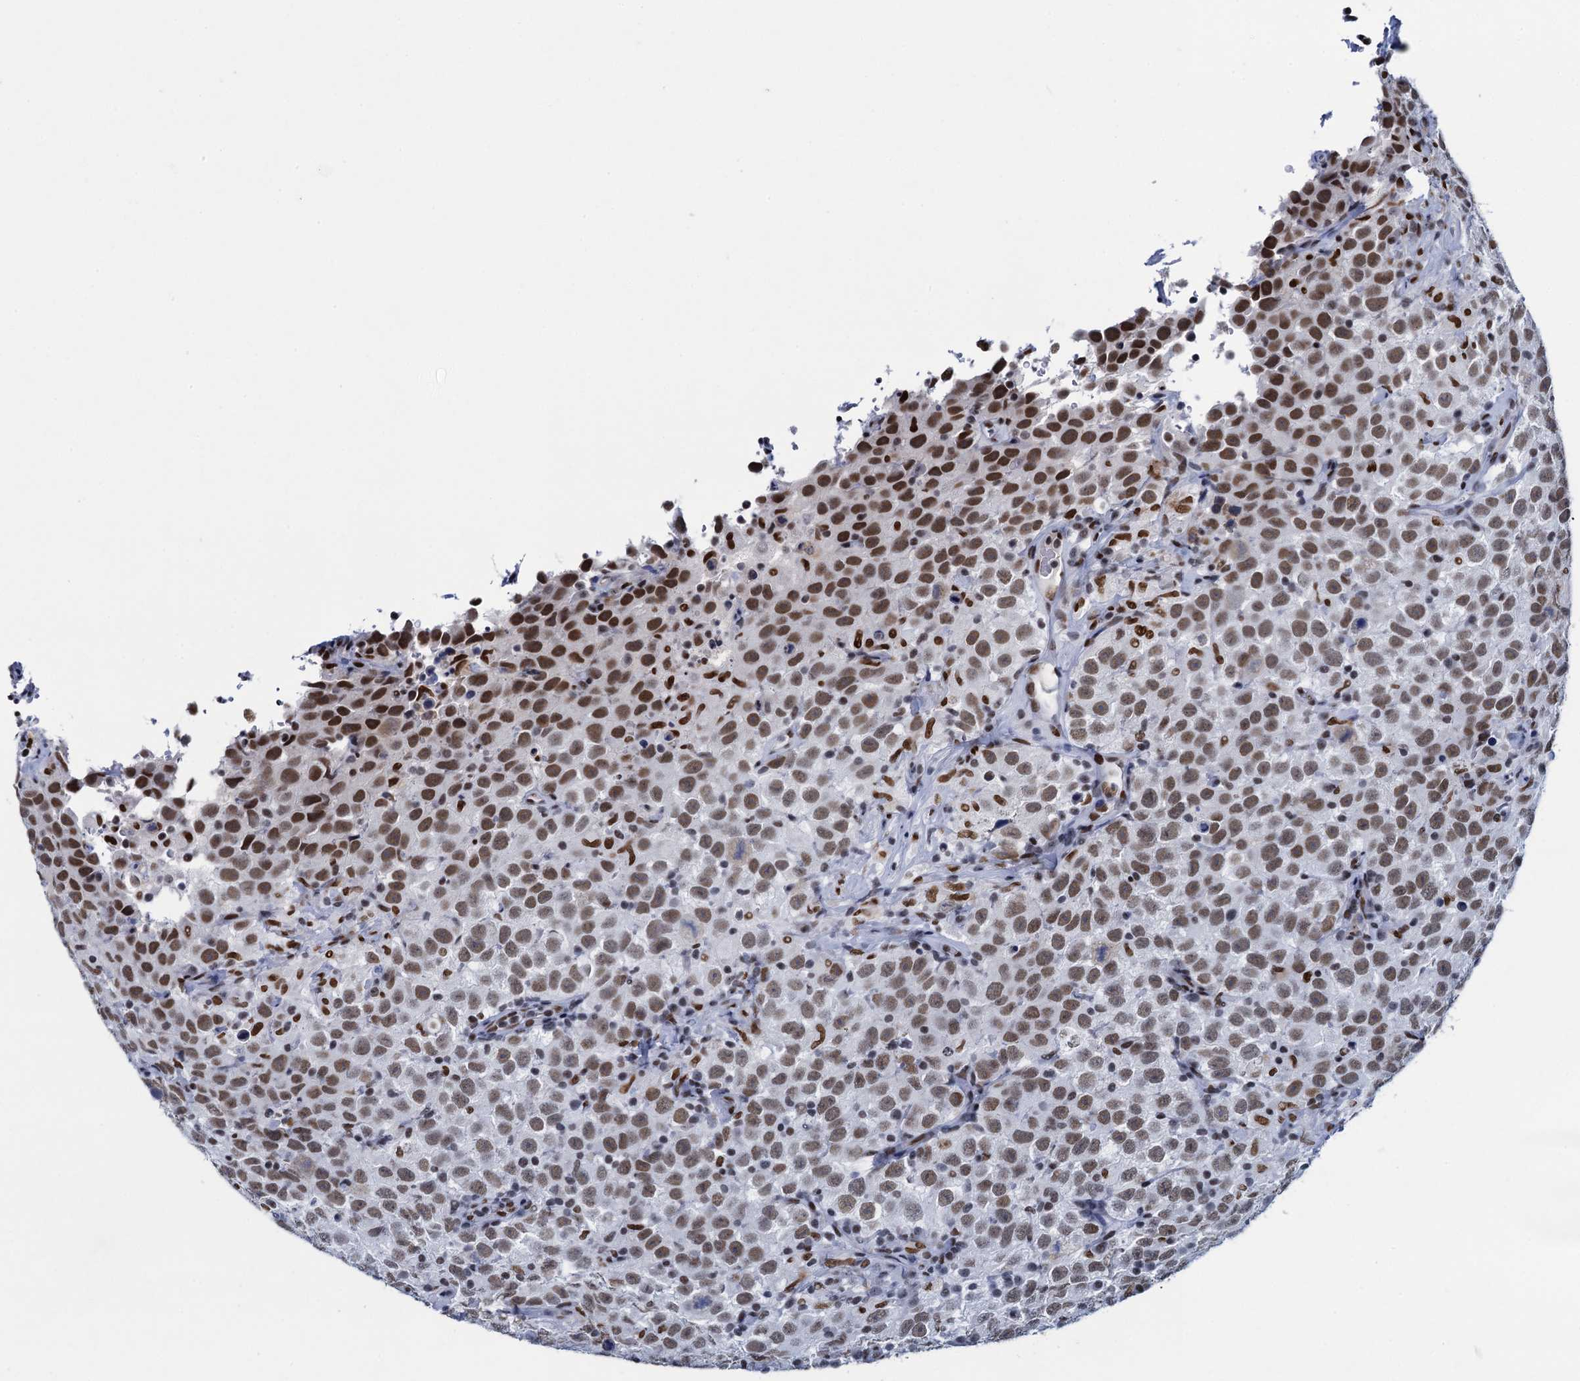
{"staining": {"intensity": "moderate", "quantity": ">75%", "location": "nuclear"}, "tissue": "testis cancer", "cell_type": "Tumor cells", "image_type": "cancer", "snomed": [{"axis": "morphology", "description": "Seminoma, NOS"}, {"axis": "topography", "description": "Testis"}], "caption": "Immunohistochemical staining of human testis cancer (seminoma) reveals medium levels of moderate nuclear protein expression in about >75% of tumor cells.", "gene": "HNRNPUL2", "patient": {"sex": "male", "age": 41}}